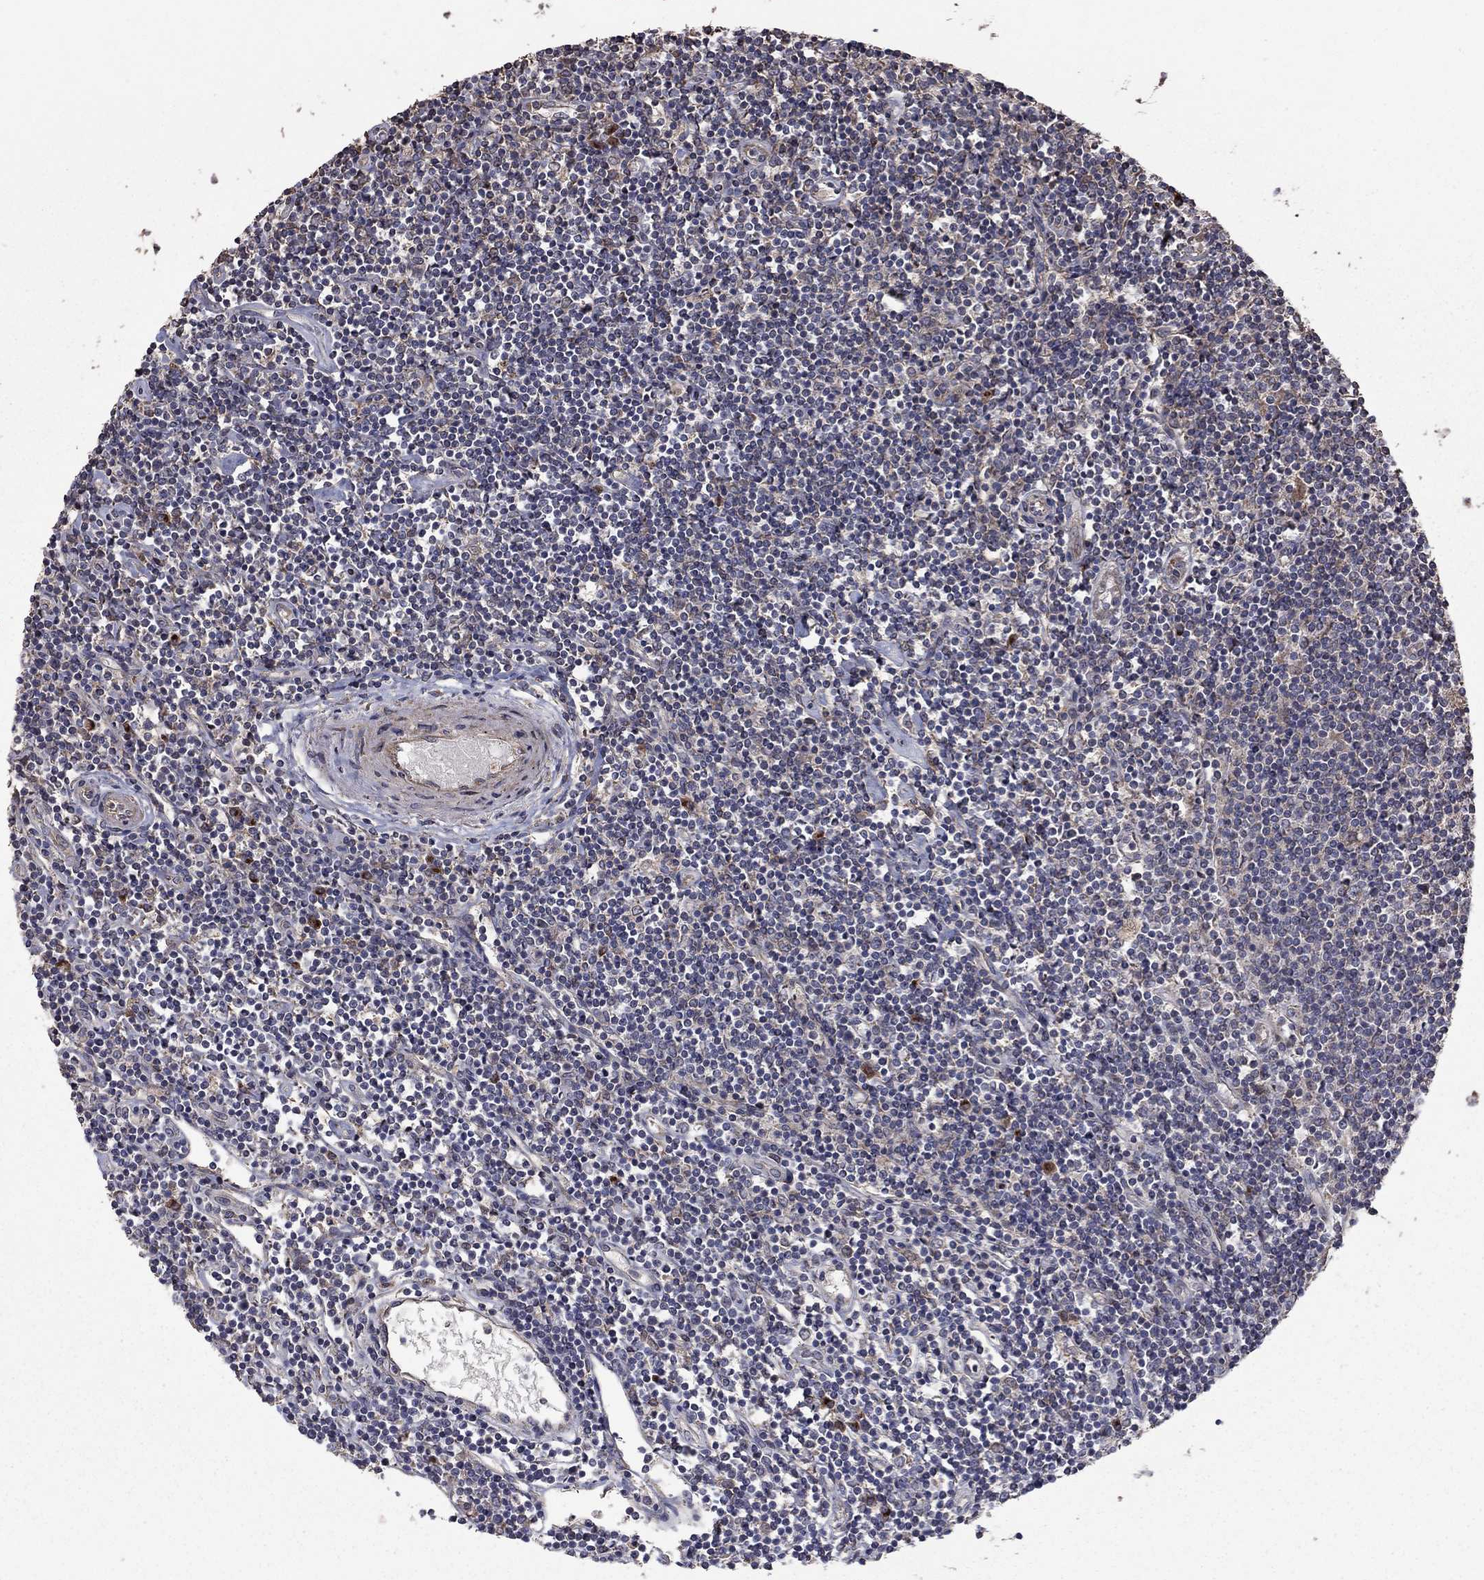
{"staining": {"intensity": "negative", "quantity": "none", "location": "none"}, "tissue": "lymphoma", "cell_type": "Tumor cells", "image_type": "cancer", "snomed": [{"axis": "morphology", "description": "Hodgkin's disease, NOS"}, {"axis": "topography", "description": "Lymph node"}], "caption": "This is an immunohistochemistry histopathology image of Hodgkin's disease. There is no expression in tumor cells.", "gene": "FLT4", "patient": {"sex": "male", "age": 40}}